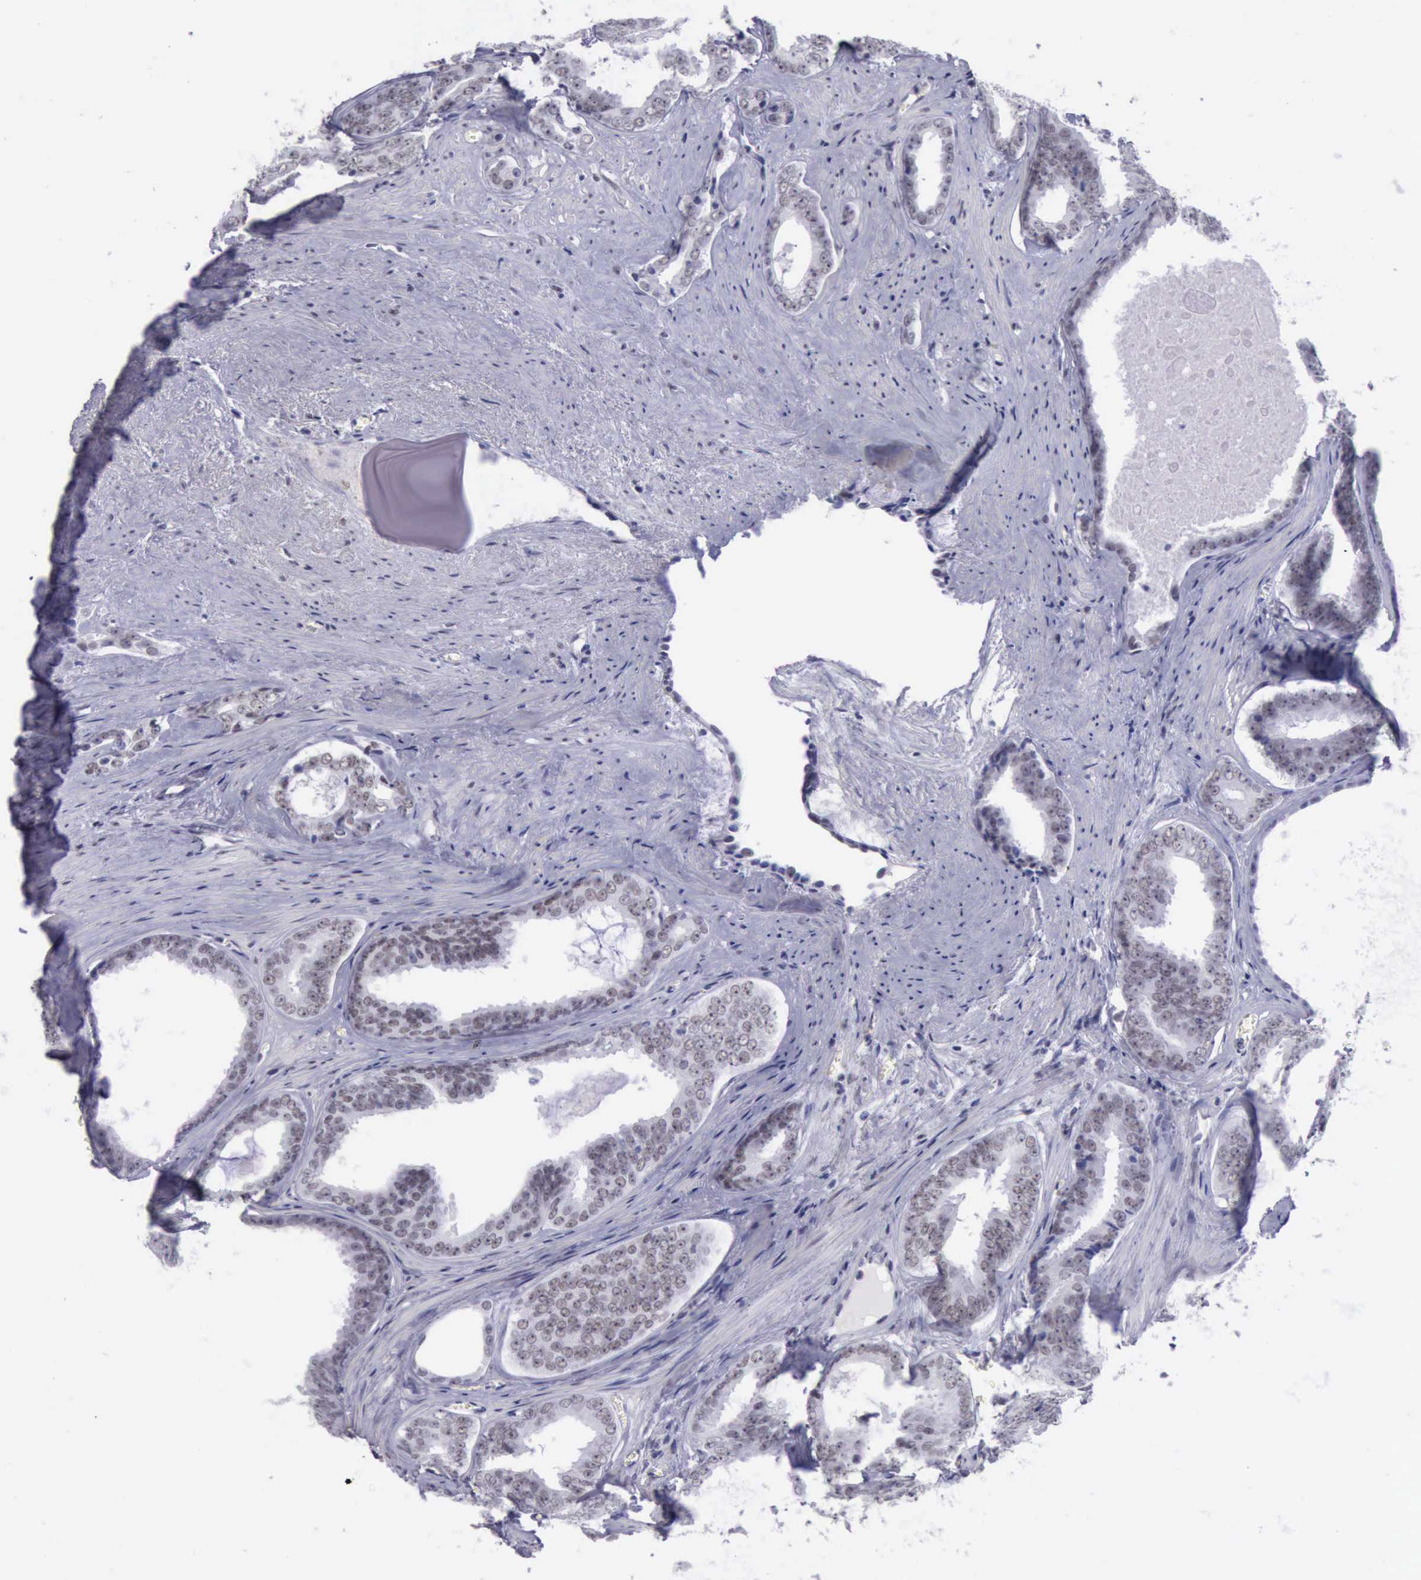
{"staining": {"intensity": "weak", "quantity": "<25%", "location": "nuclear"}, "tissue": "prostate cancer", "cell_type": "Tumor cells", "image_type": "cancer", "snomed": [{"axis": "morphology", "description": "Adenocarcinoma, Medium grade"}, {"axis": "topography", "description": "Prostate"}], "caption": "Immunohistochemical staining of human prostate cancer exhibits no significant expression in tumor cells.", "gene": "EP300", "patient": {"sex": "male", "age": 79}}